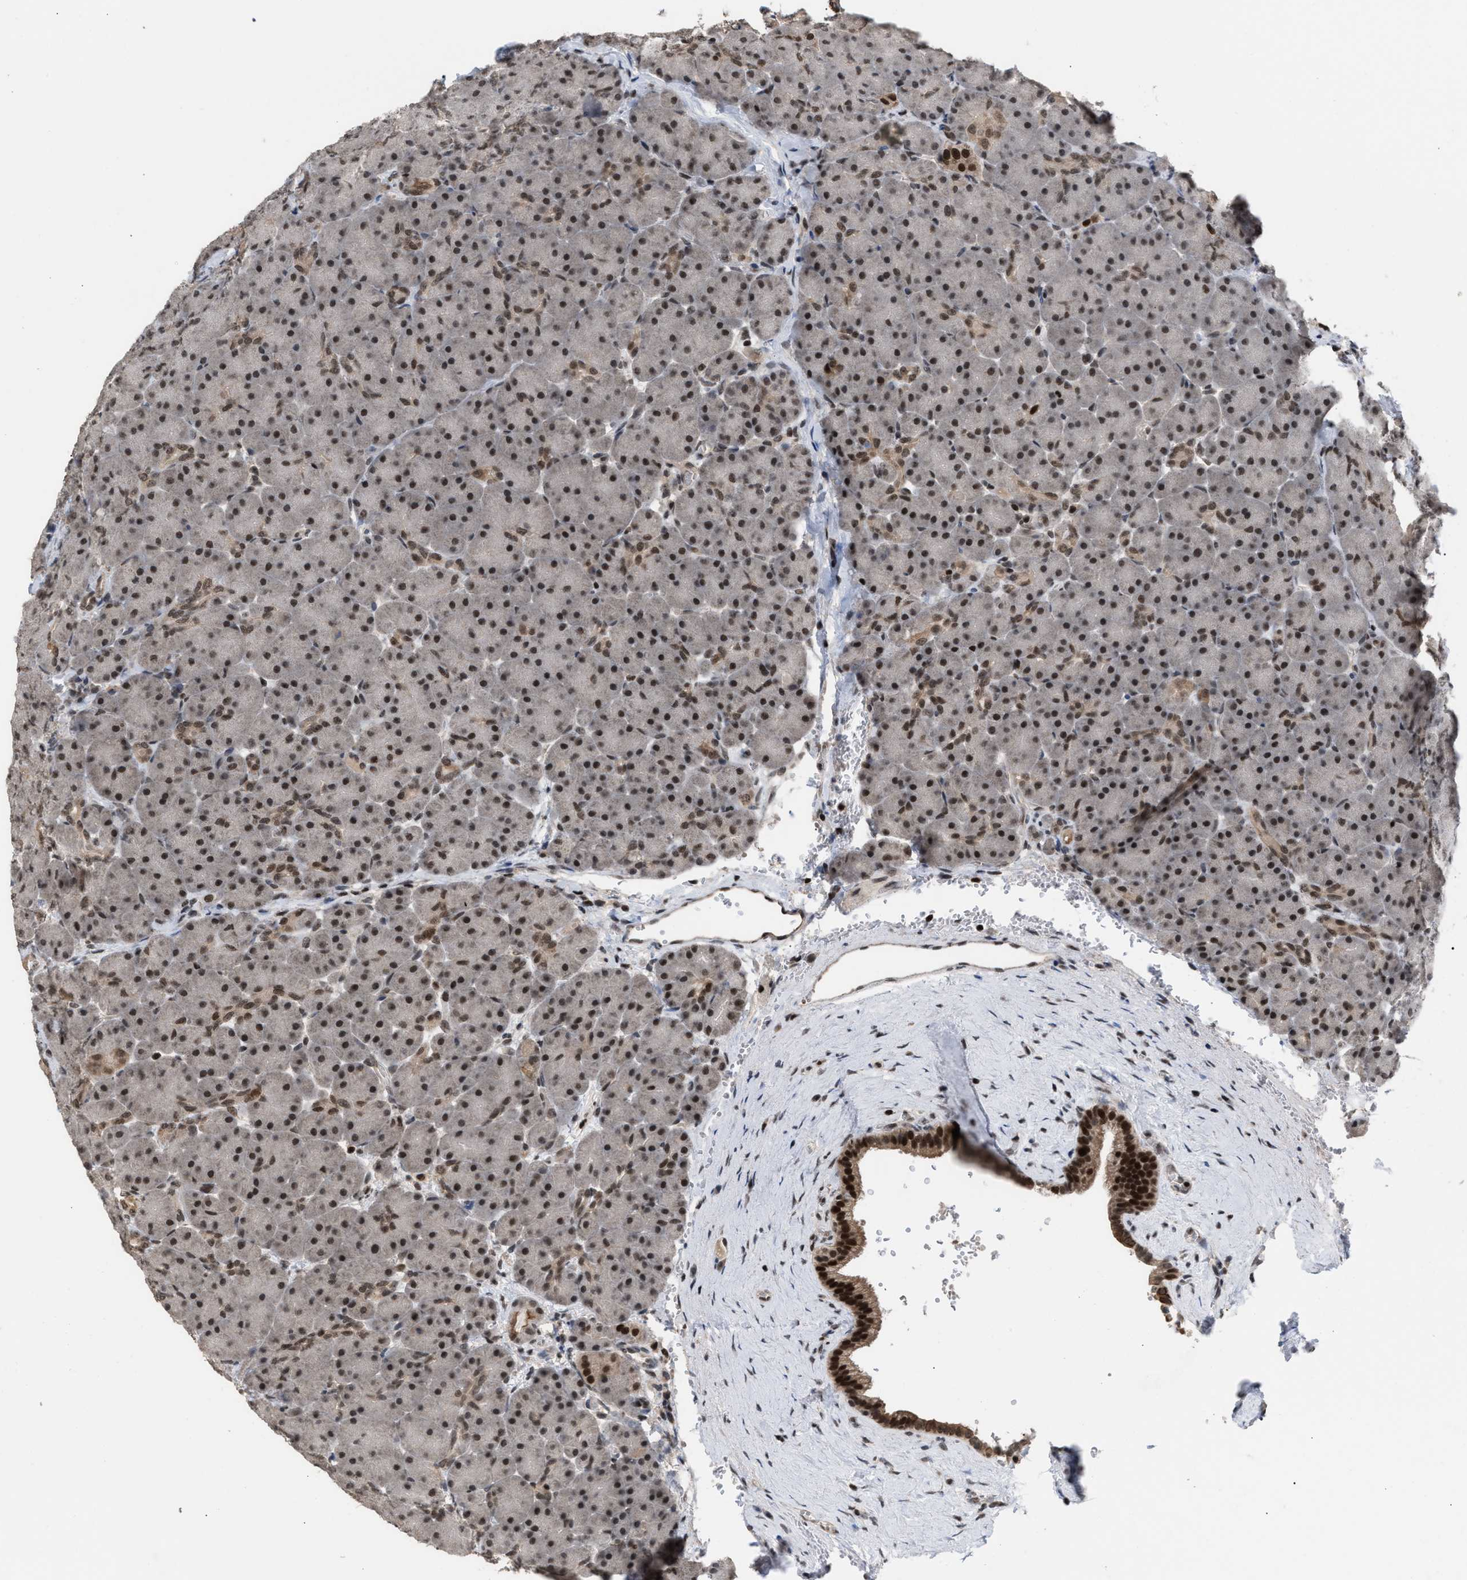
{"staining": {"intensity": "moderate", "quantity": ">75%", "location": "nuclear"}, "tissue": "pancreas", "cell_type": "Exocrine glandular cells", "image_type": "normal", "snomed": [{"axis": "morphology", "description": "Normal tissue, NOS"}, {"axis": "topography", "description": "Pancreas"}], "caption": "Exocrine glandular cells reveal medium levels of moderate nuclear staining in approximately >75% of cells in unremarkable human pancreas. The protein of interest is shown in brown color, while the nuclei are stained blue.", "gene": "C9orf78", "patient": {"sex": "male", "age": 66}}